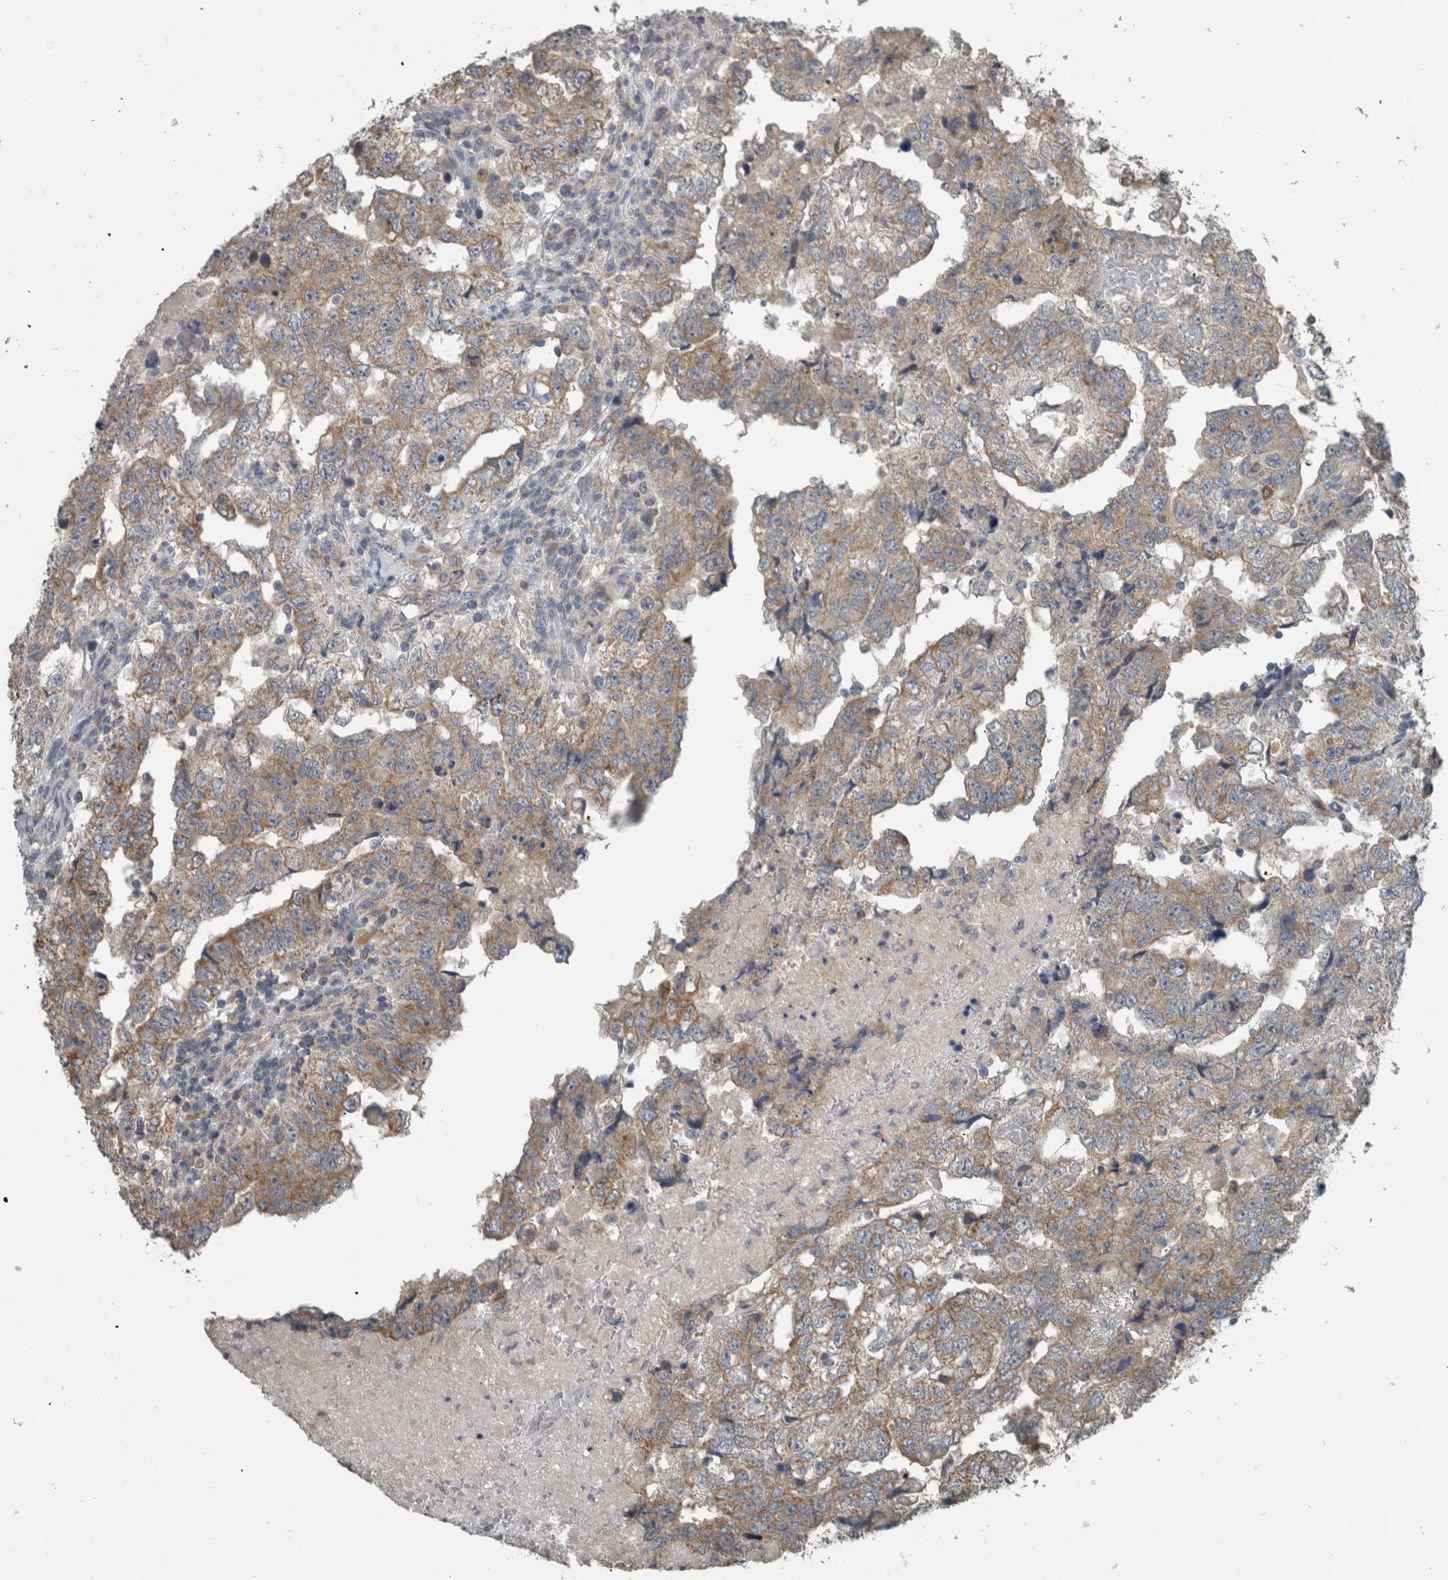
{"staining": {"intensity": "moderate", "quantity": ">75%", "location": "cytoplasmic/membranous"}, "tissue": "testis cancer", "cell_type": "Tumor cells", "image_type": "cancer", "snomed": [{"axis": "morphology", "description": "Carcinoma, Embryonal, NOS"}, {"axis": "topography", "description": "Testis"}], "caption": "Moderate cytoplasmic/membranous protein staining is present in about >75% of tumor cells in testis embryonal carcinoma.", "gene": "ARMC1", "patient": {"sex": "male", "age": 36}}